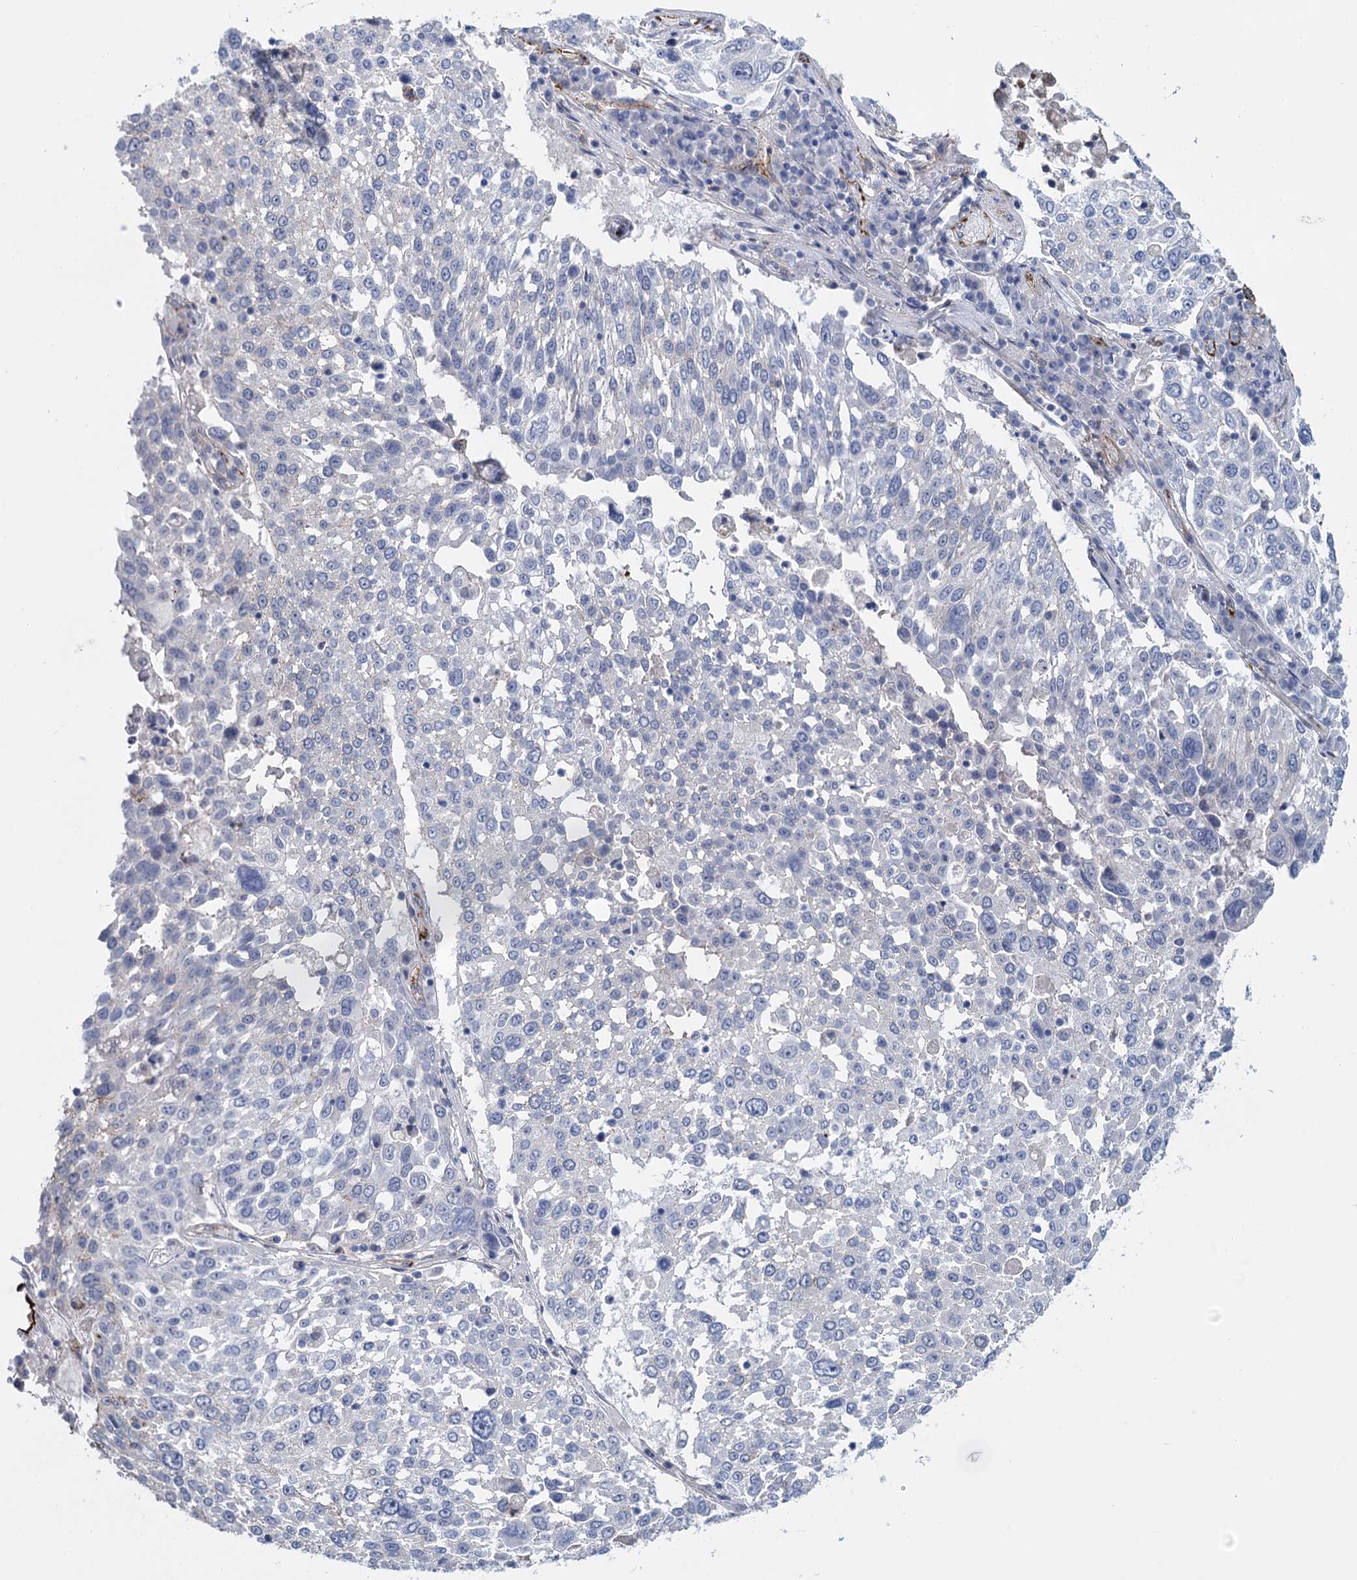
{"staining": {"intensity": "negative", "quantity": "none", "location": "none"}, "tissue": "lung cancer", "cell_type": "Tumor cells", "image_type": "cancer", "snomed": [{"axis": "morphology", "description": "Squamous cell carcinoma, NOS"}, {"axis": "topography", "description": "Lung"}], "caption": "The immunohistochemistry histopathology image has no significant positivity in tumor cells of squamous cell carcinoma (lung) tissue.", "gene": "SNCG", "patient": {"sex": "male", "age": 65}}